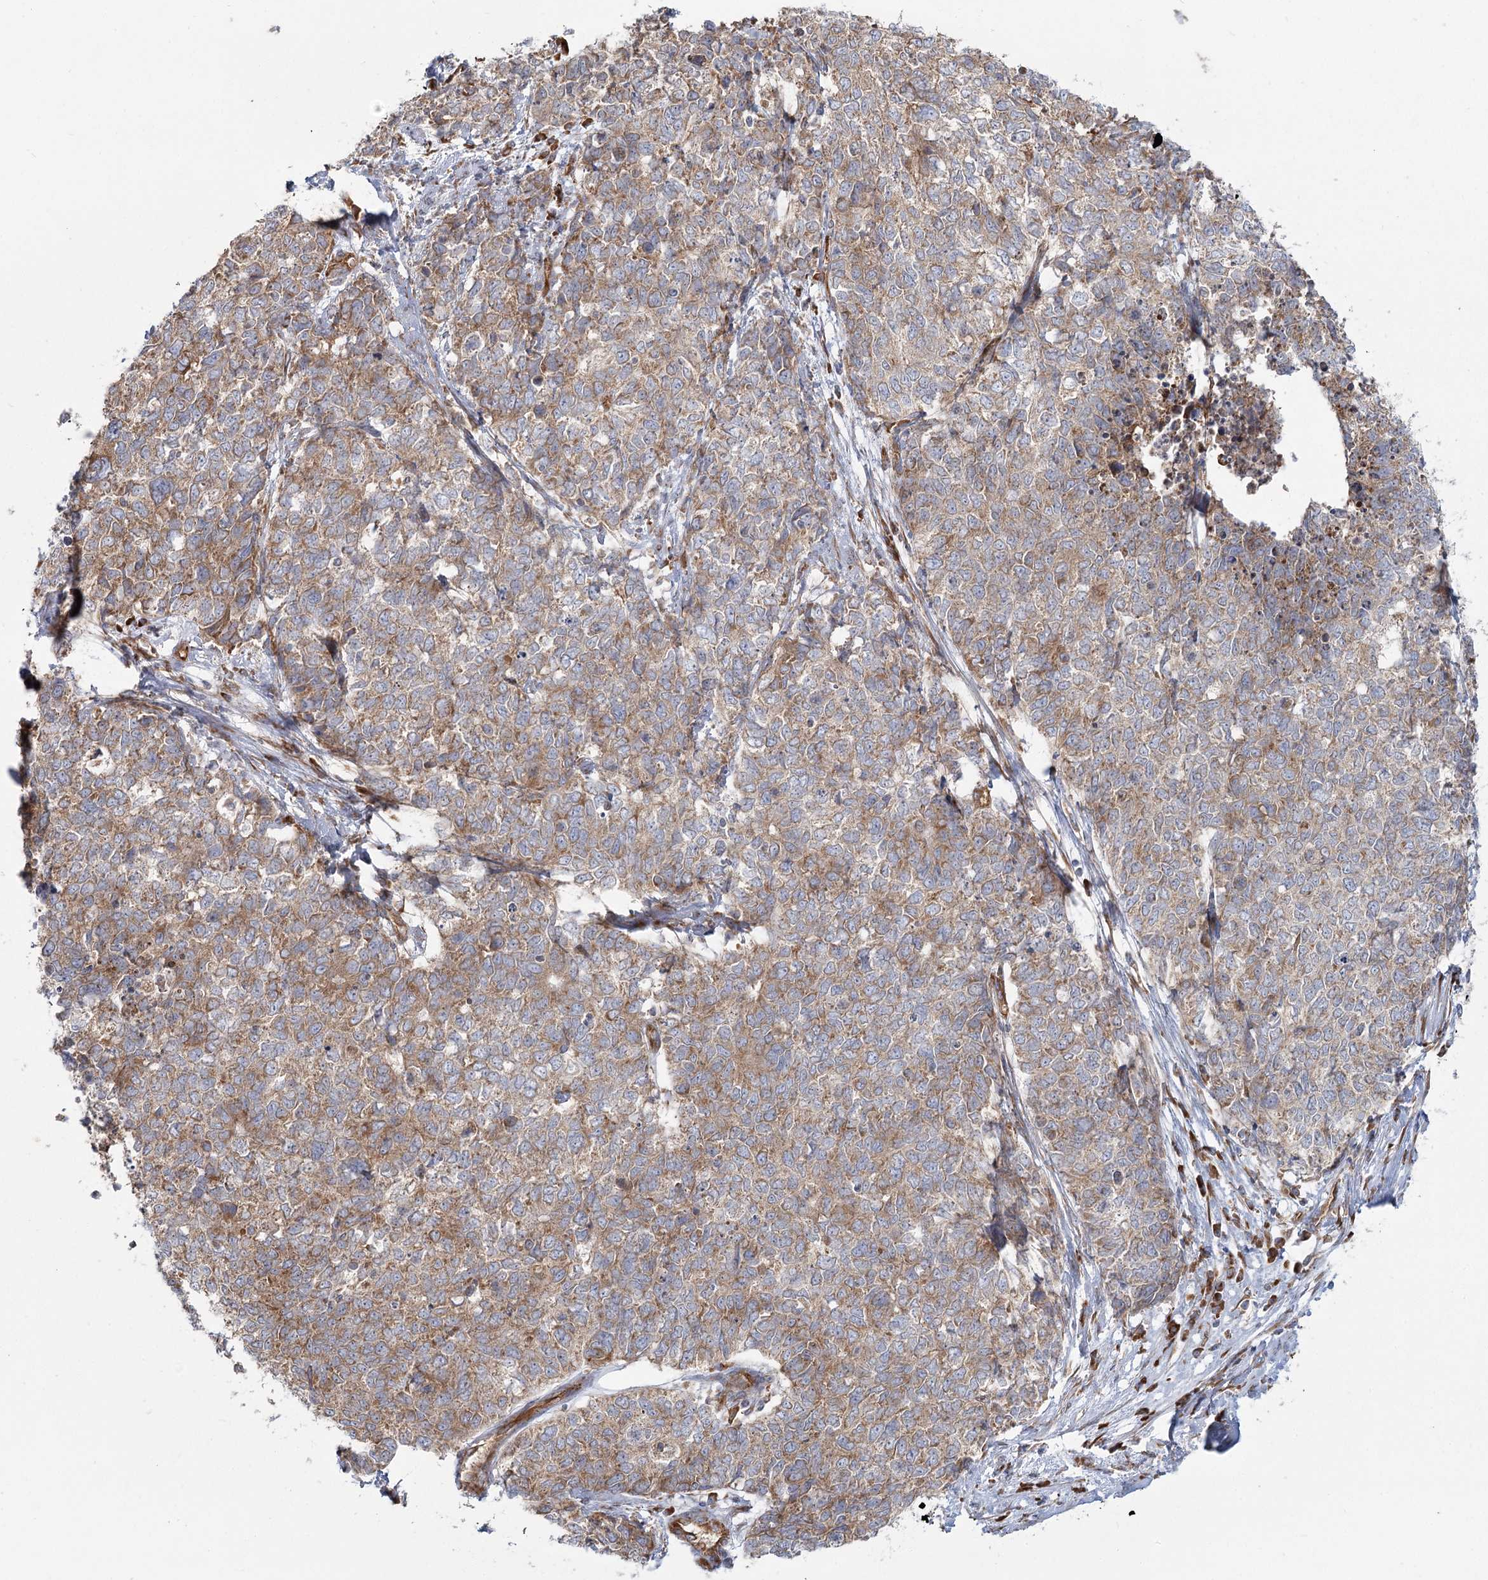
{"staining": {"intensity": "moderate", "quantity": ">75%", "location": "cytoplasmic/membranous"}, "tissue": "cervical cancer", "cell_type": "Tumor cells", "image_type": "cancer", "snomed": [{"axis": "morphology", "description": "Squamous cell carcinoma, NOS"}, {"axis": "topography", "description": "Cervix"}], "caption": "DAB immunohistochemical staining of human cervical squamous cell carcinoma reveals moderate cytoplasmic/membranous protein staining in approximately >75% of tumor cells.", "gene": "HARS2", "patient": {"sex": "female", "age": 63}}